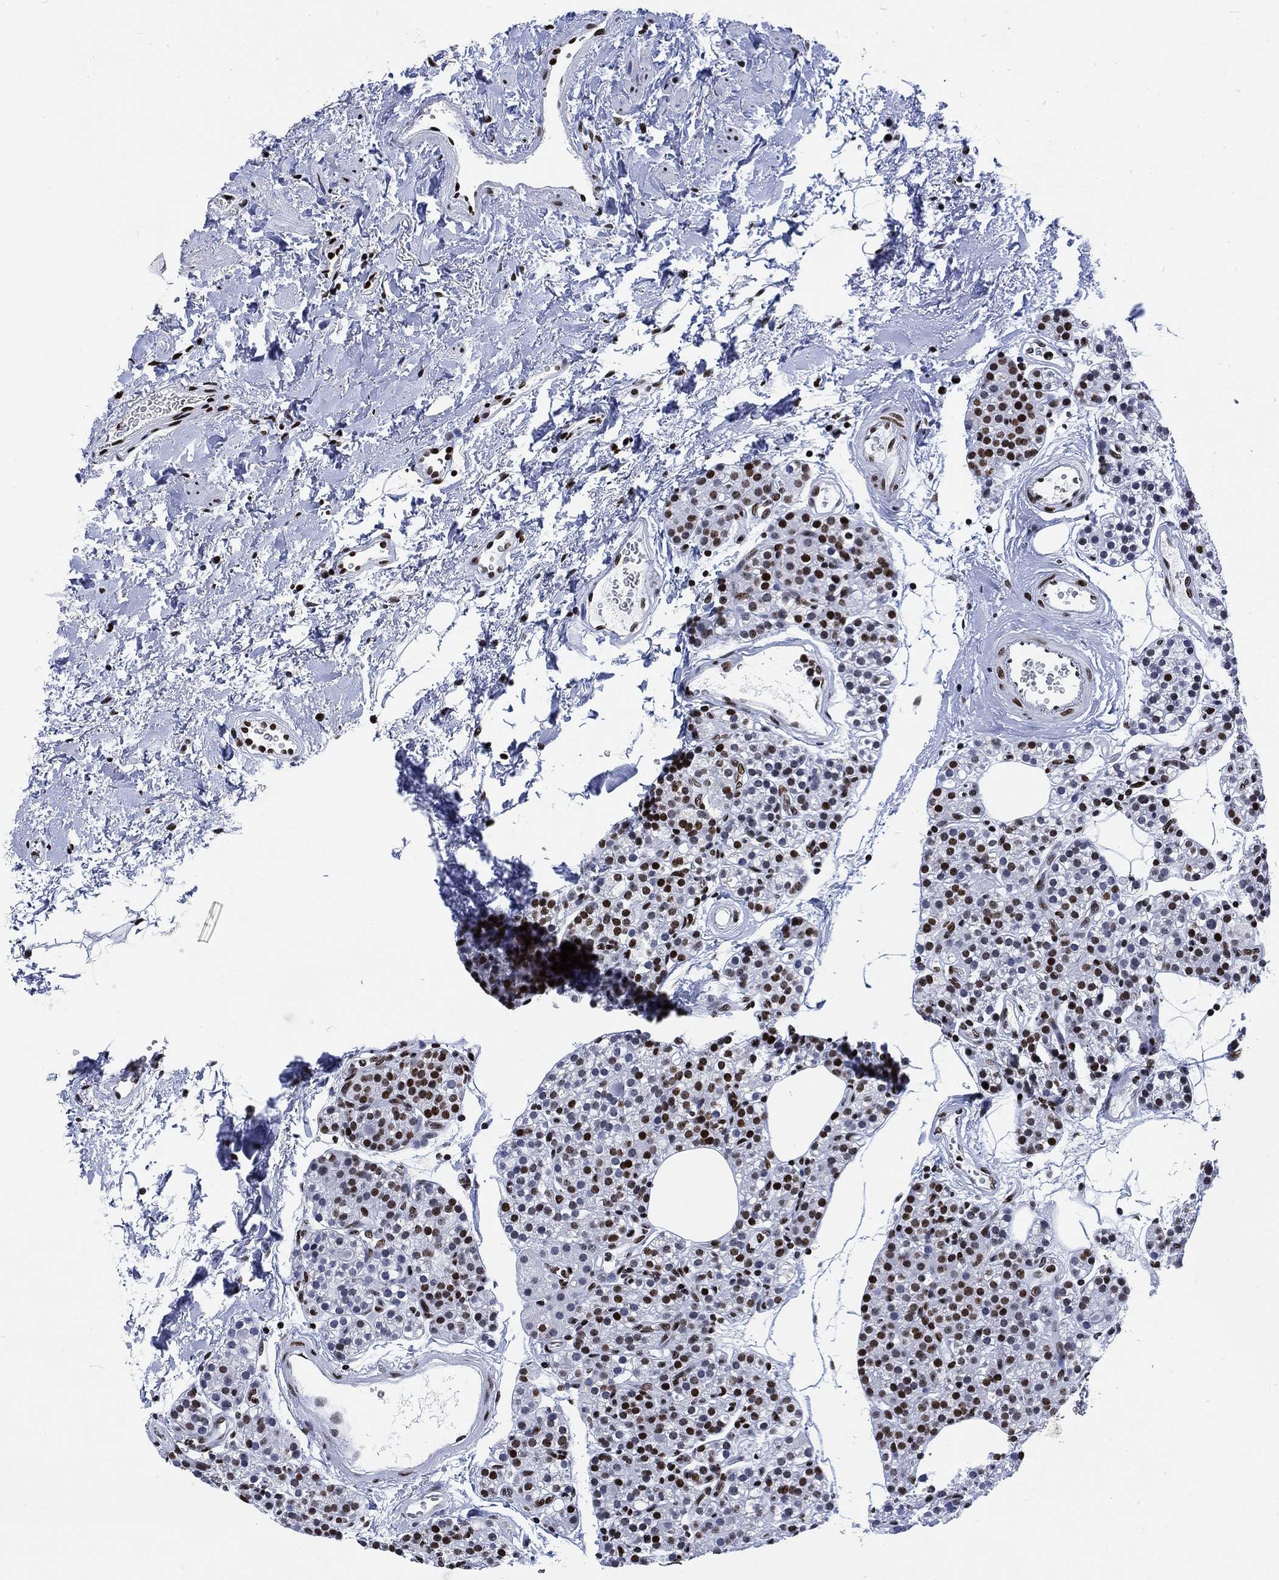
{"staining": {"intensity": "strong", "quantity": ">75%", "location": "nuclear"}, "tissue": "parathyroid gland", "cell_type": "Glandular cells", "image_type": "normal", "snomed": [{"axis": "morphology", "description": "Normal tissue, NOS"}, {"axis": "topography", "description": "Parathyroid gland"}], "caption": "Immunohistochemistry (DAB) staining of normal human parathyroid gland demonstrates strong nuclear protein positivity in about >75% of glandular cells.", "gene": "H1", "patient": {"sex": "female", "age": 67}}